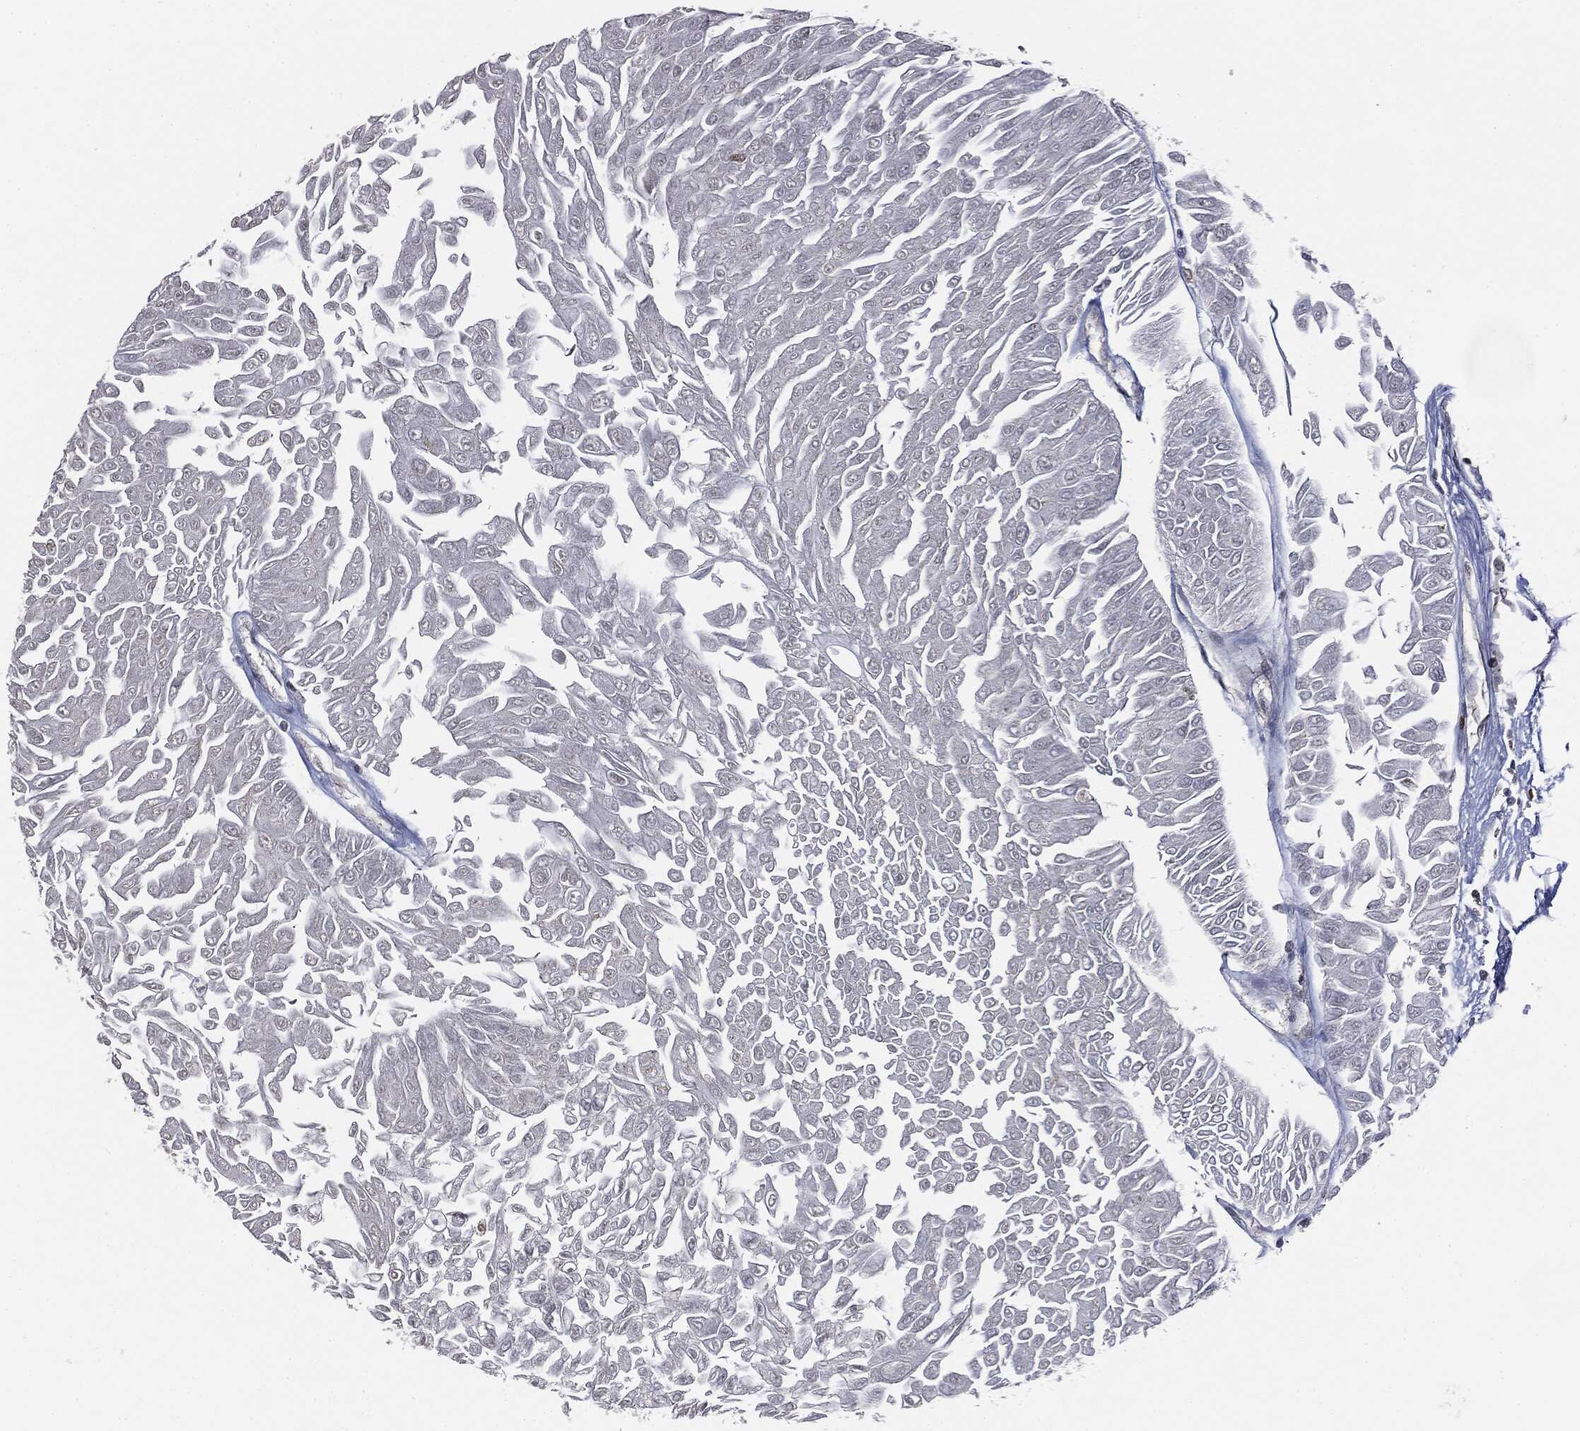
{"staining": {"intensity": "negative", "quantity": "none", "location": "none"}, "tissue": "urothelial cancer", "cell_type": "Tumor cells", "image_type": "cancer", "snomed": [{"axis": "morphology", "description": "Urothelial carcinoma, Low grade"}, {"axis": "topography", "description": "Urinary bladder"}], "caption": "Urothelial carcinoma (low-grade) was stained to show a protein in brown. There is no significant staining in tumor cells.", "gene": "TBC1D22A", "patient": {"sex": "male", "age": 67}}